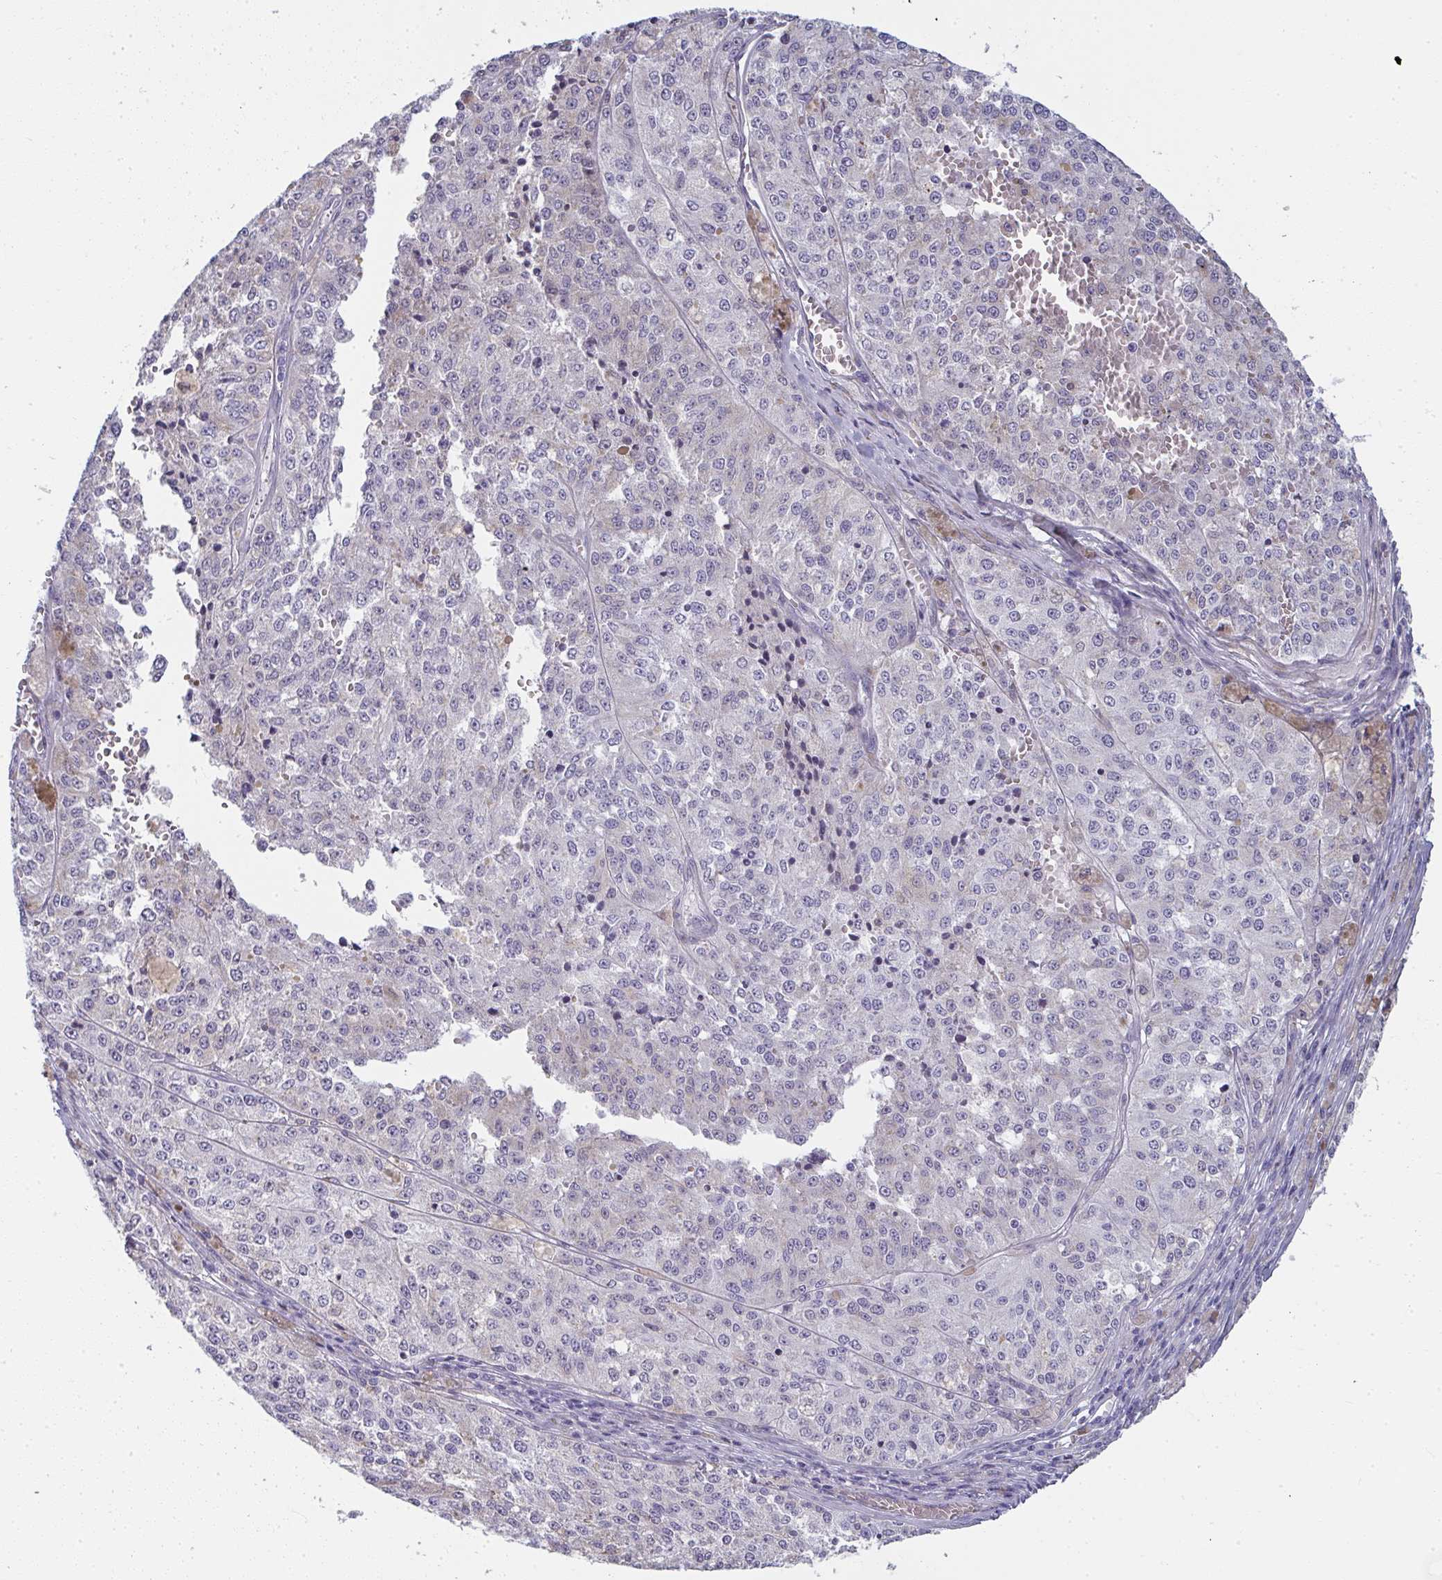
{"staining": {"intensity": "negative", "quantity": "none", "location": "none"}, "tissue": "melanoma", "cell_type": "Tumor cells", "image_type": "cancer", "snomed": [{"axis": "morphology", "description": "Malignant melanoma, Metastatic site"}, {"axis": "topography", "description": "Lymph node"}], "caption": "The IHC micrograph has no significant positivity in tumor cells of malignant melanoma (metastatic site) tissue.", "gene": "SHROOM1", "patient": {"sex": "female", "age": 64}}